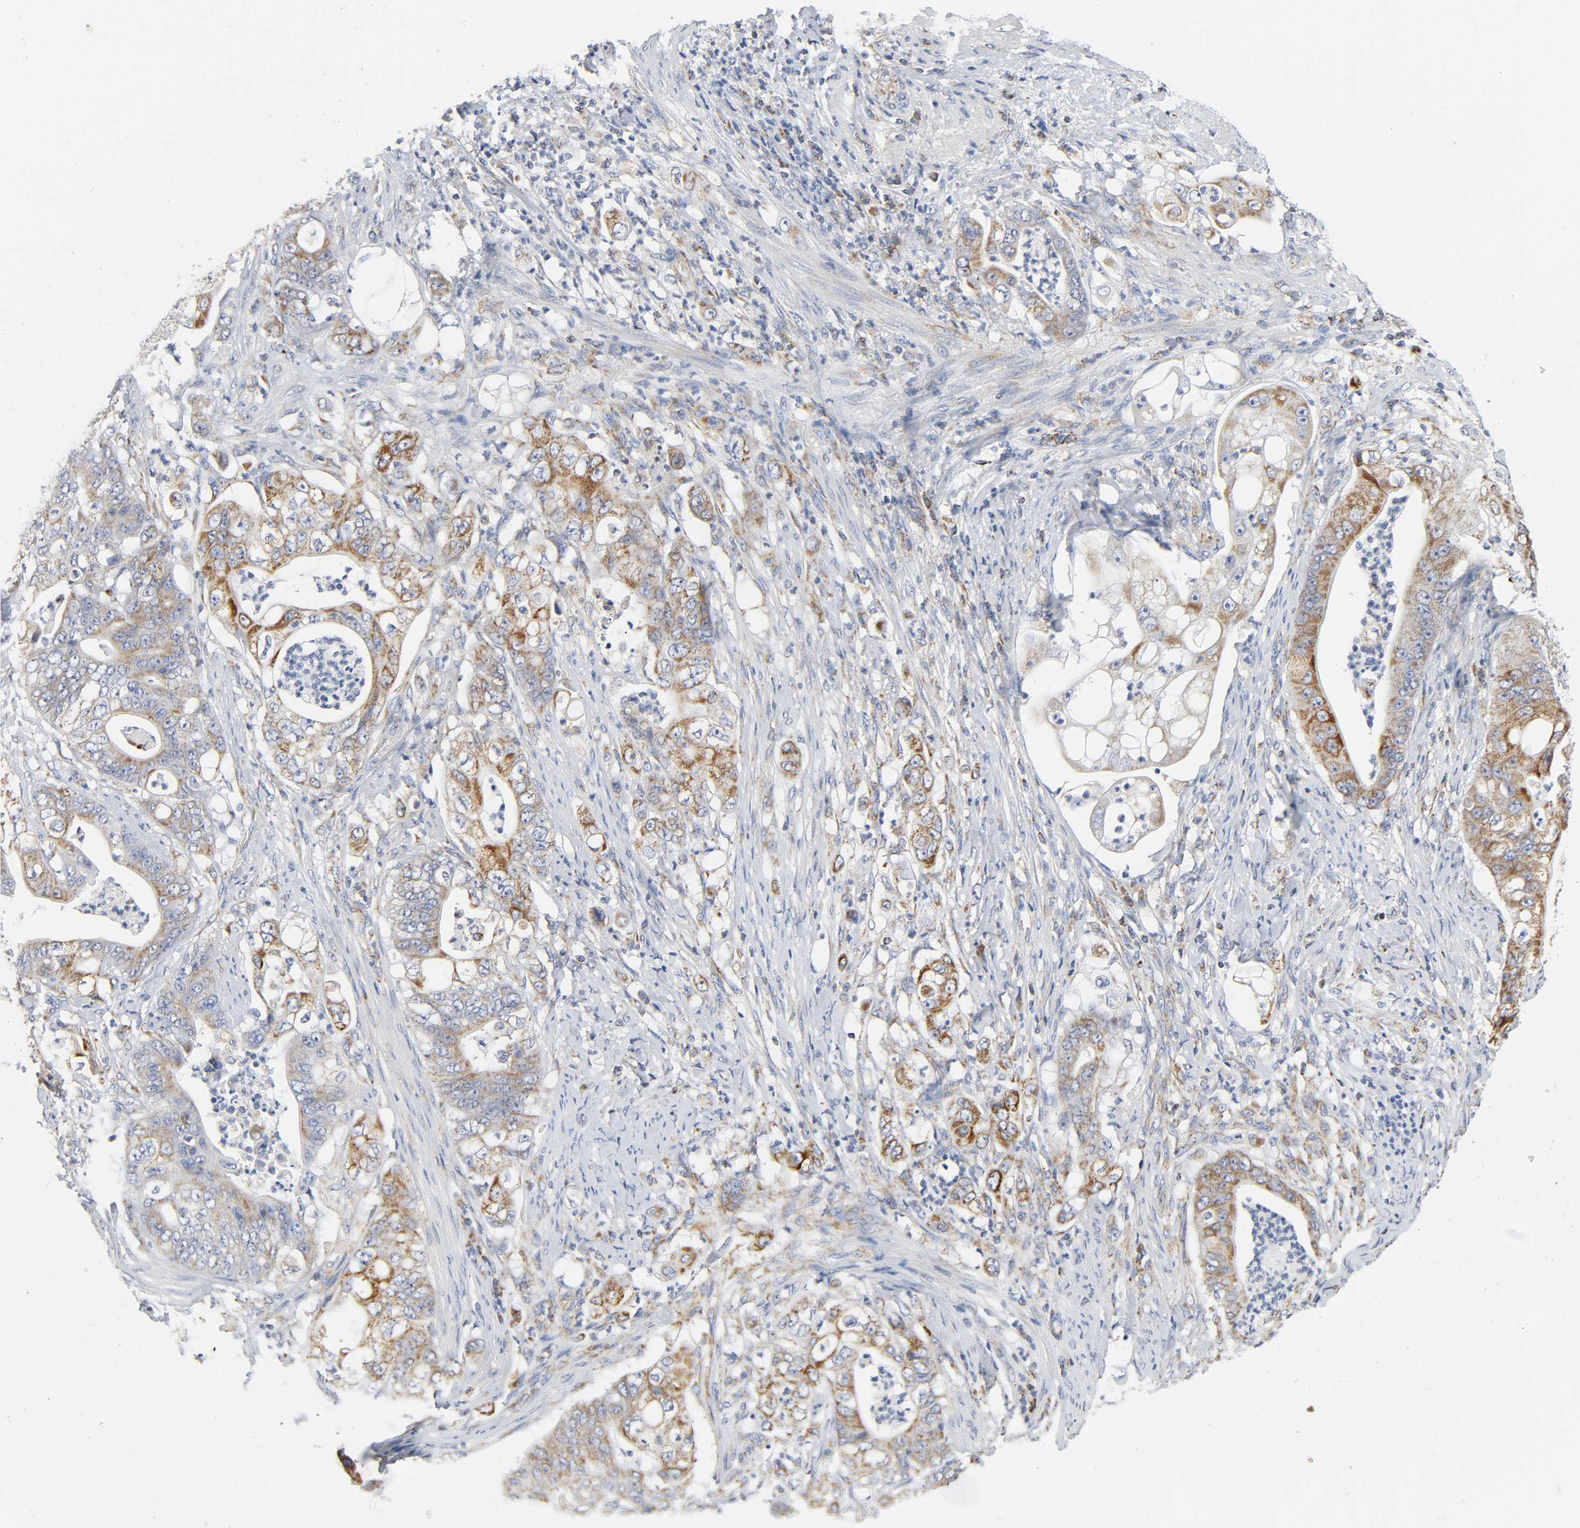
{"staining": {"intensity": "moderate", "quantity": ">75%", "location": "cytoplasmic/membranous"}, "tissue": "stomach cancer", "cell_type": "Tumor cells", "image_type": "cancer", "snomed": [{"axis": "morphology", "description": "Adenocarcinoma, NOS"}, {"axis": "topography", "description": "Stomach, lower"}], "caption": "This photomicrograph displays immunohistochemistry staining of human adenocarcinoma (stomach), with medium moderate cytoplasmic/membranous expression in approximately >75% of tumor cells.", "gene": "BAK1", "patient": {"sex": "female", "age": 71}}